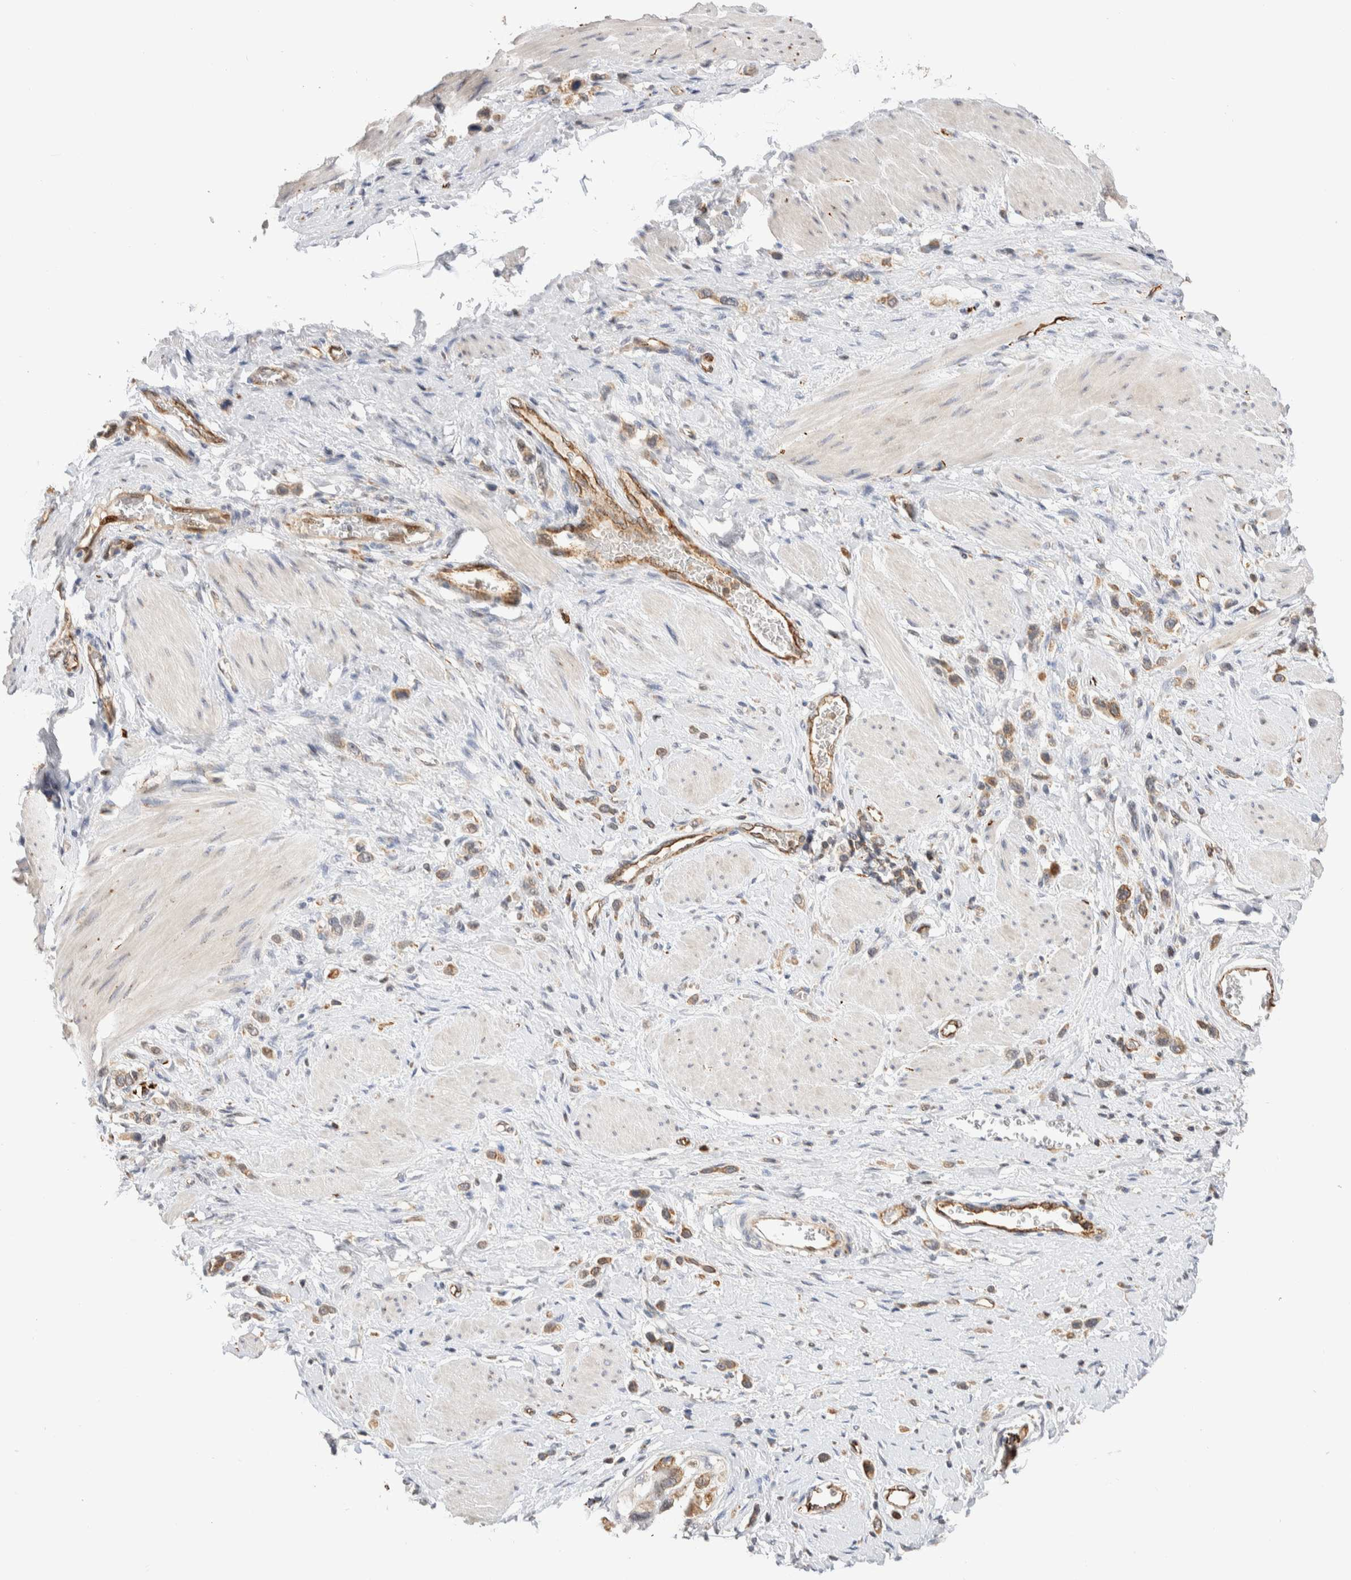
{"staining": {"intensity": "weak", "quantity": ">75%", "location": "cytoplasmic/membranous"}, "tissue": "stomach cancer", "cell_type": "Tumor cells", "image_type": "cancer", "snomed": [{"axis": "morphology", "description": "Adenocarcinoma, NOS"}, {"axis": "topography", "description": "Stomach"}], "caption": "The immunohistochemical stain shows weak cytoplasmic/membranous positivity in tumor cells of stomach adenocarcinoma tissue.", "gene": "NSMAF", "patient": {"sex": "female", "age": 65}}